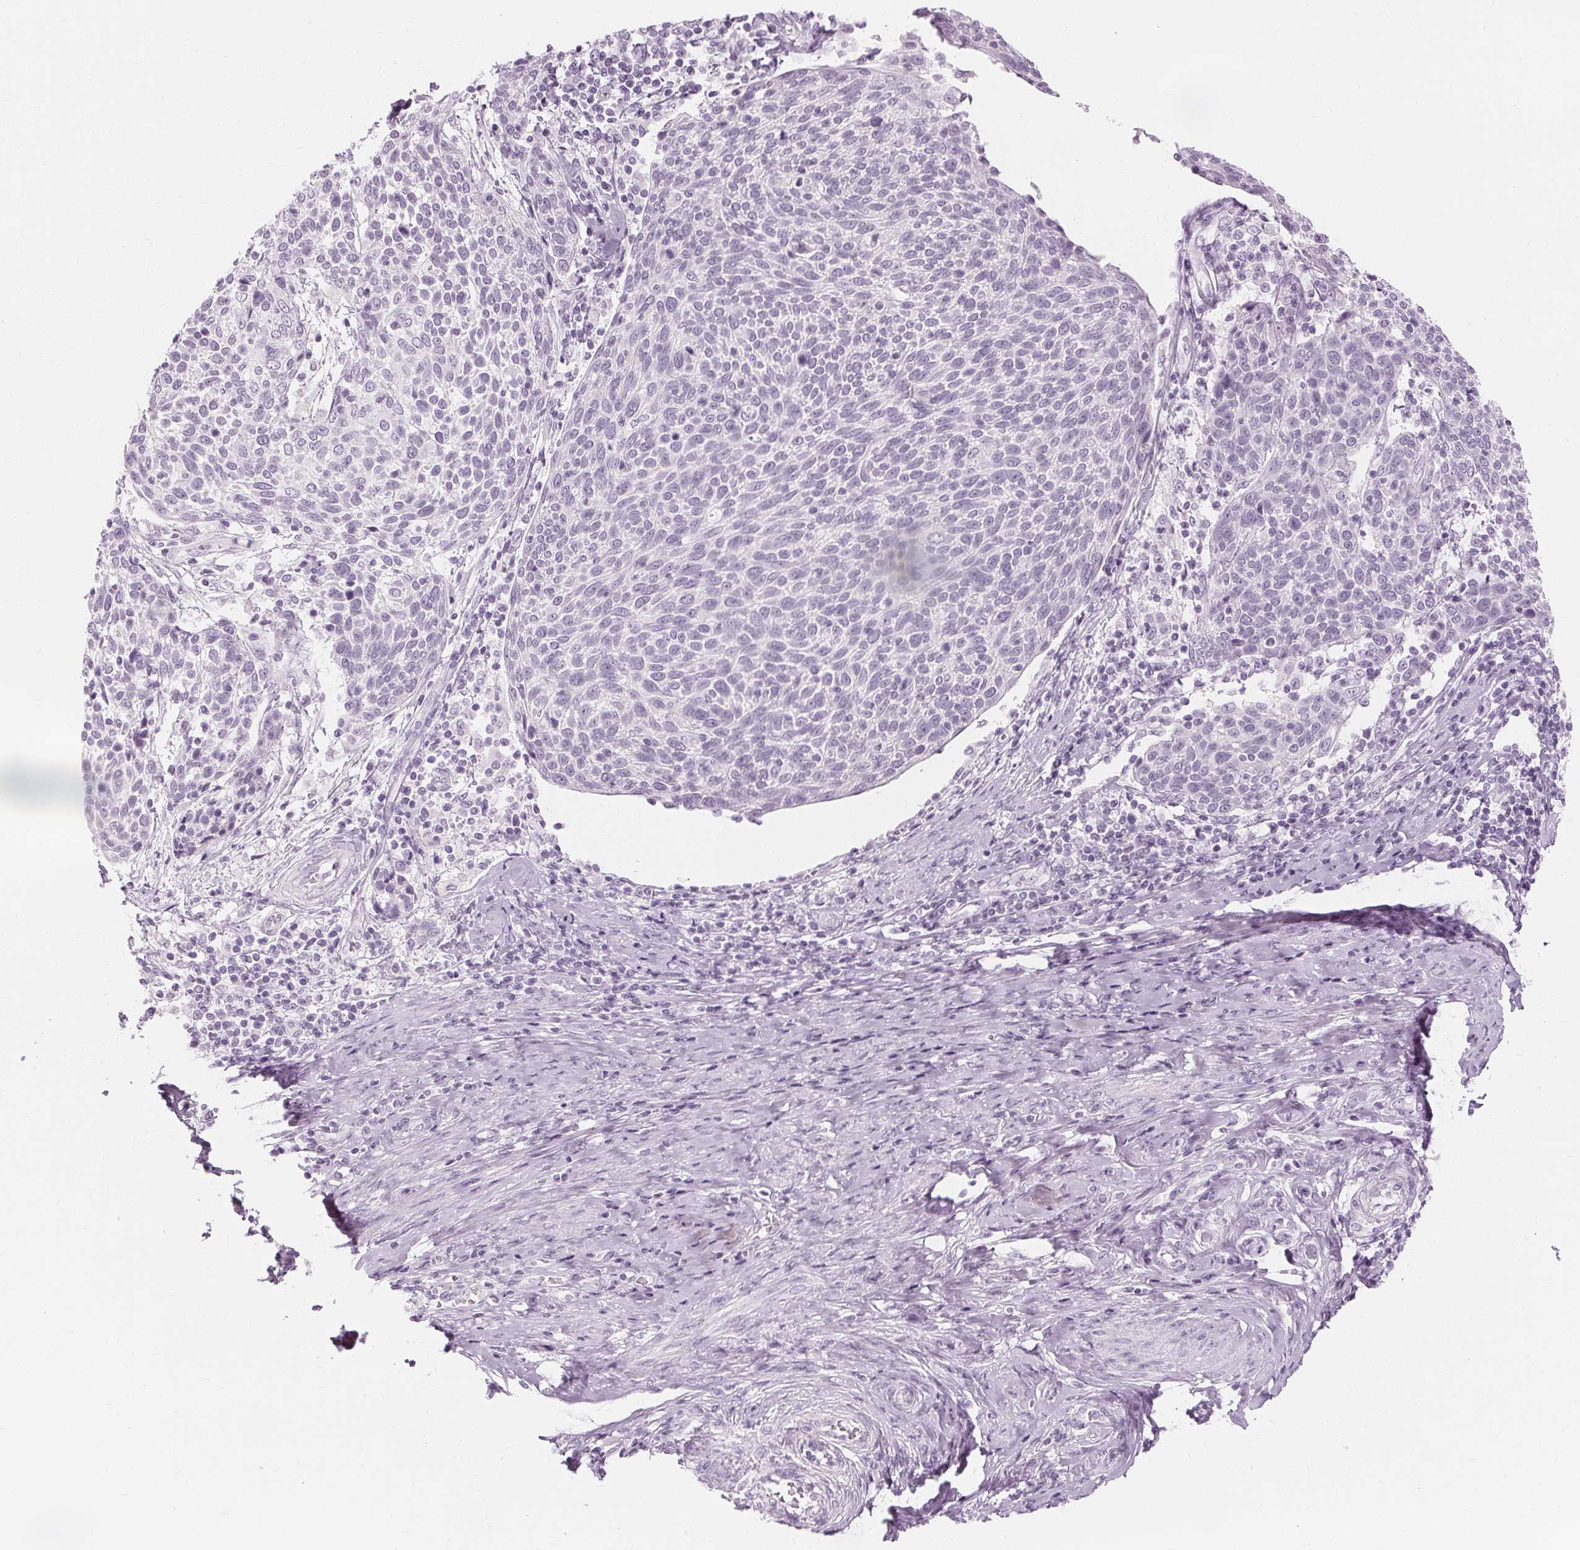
{"staining": {"intensity": "negative", "quantity": "none", "location": "none"}, "tissue": "cervical cancer", "cell_type": "Tumor cells", "image_type": "cancer", "snomed": [{"axis": "morphology", "description": "Squamous cell carcinoma, NOS"}, {"axis": "topography", "description": "Cervix"}], "caption": "An immunohistochemistry (IHC) histopathology image of cervical cancer is shown. There is no staining in tumor cells of cervical cancer.", "gene": "MUC12", "patient": {"sex": "female", "age": 61}}